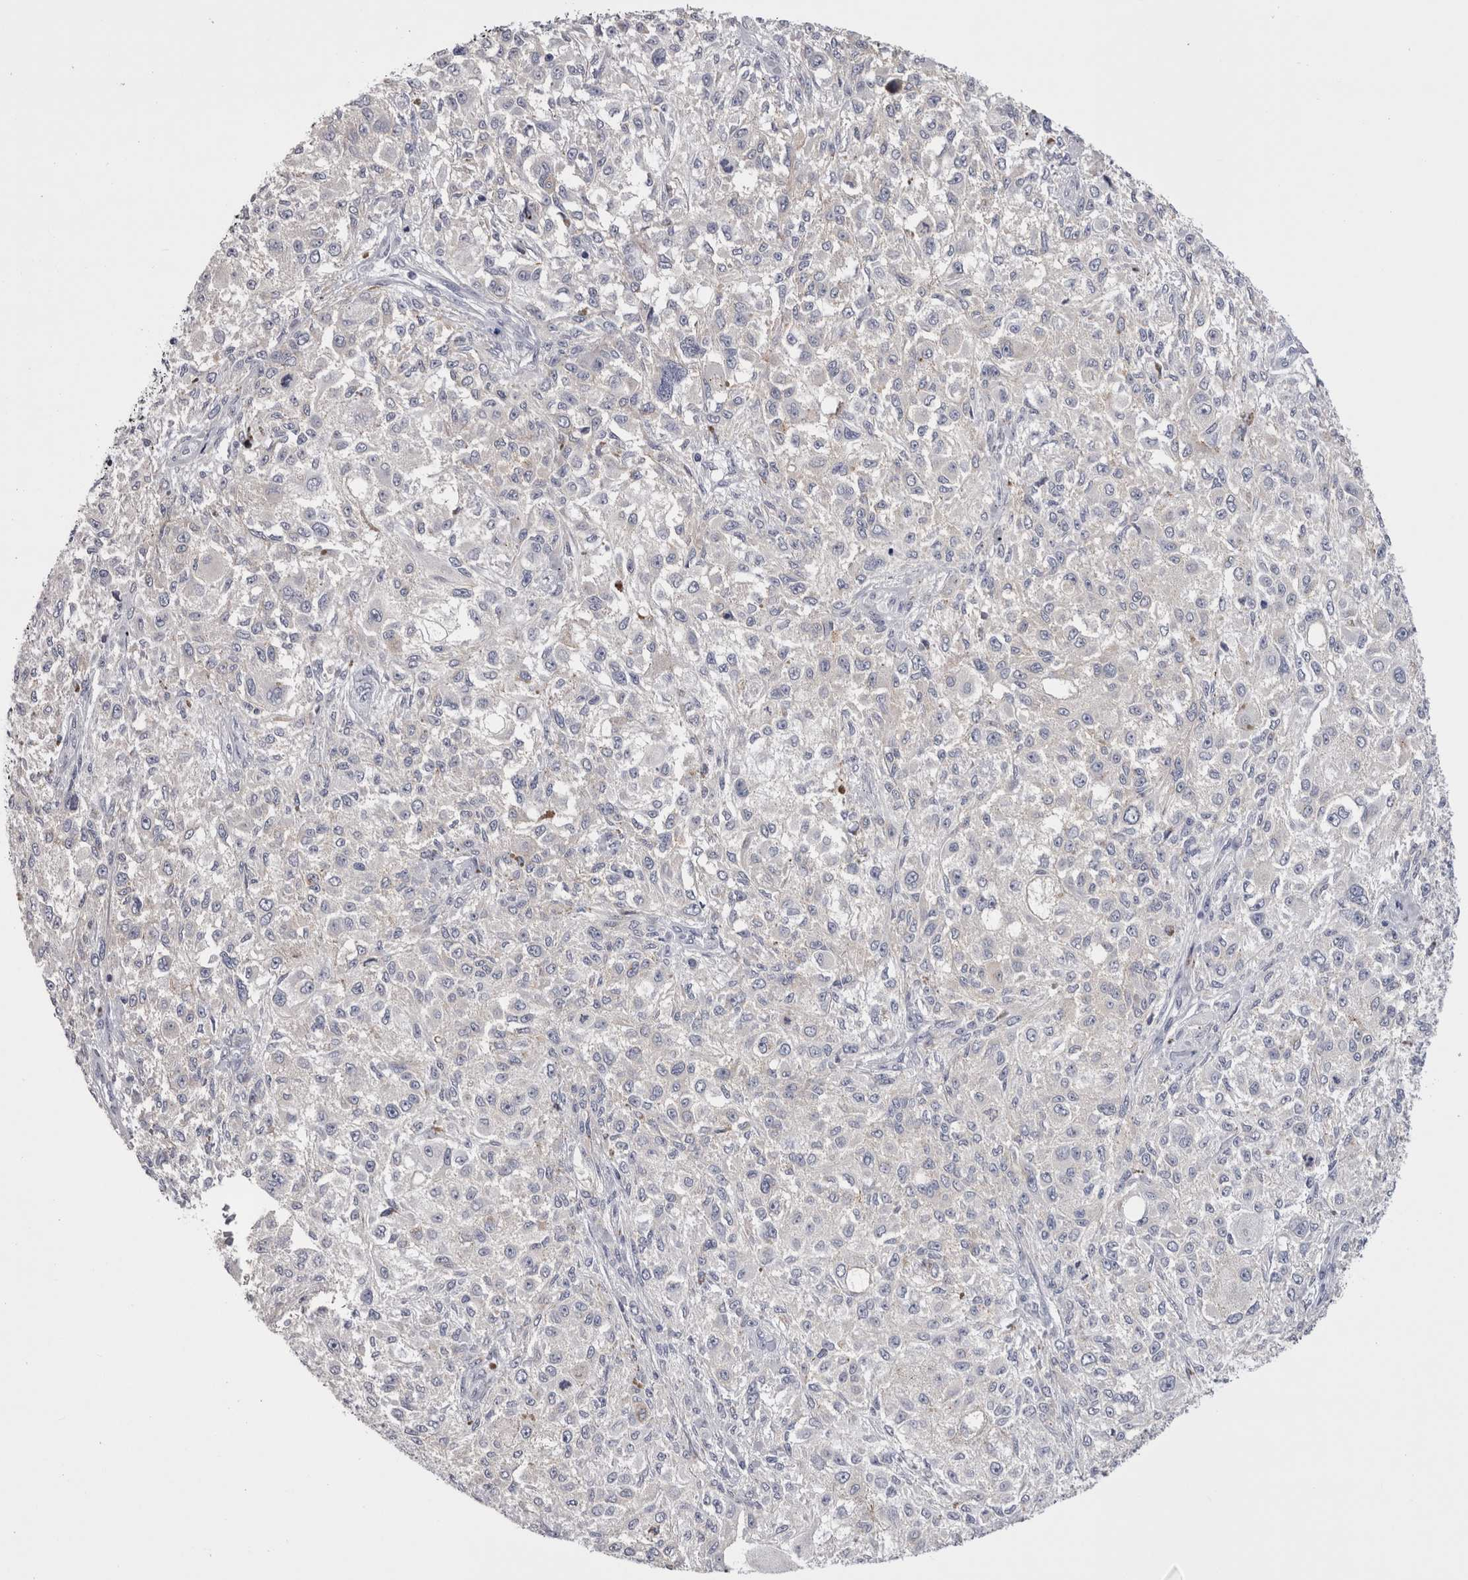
{"staining": {"intensity": "negative", "quantity": "none", "location": "none"}, "tissue": "melanoma", "cell_type": "Tumor cells", "image_type": "cancer", "snomed": [{"axis": "morphology", "description": "Necrosis, NOS"}, {"axis": "morphology", "description": "Malignant melanoma, NOS"}, {"axis": "topography", "description": "Skin"}], "caption": "Malignant melanoma was stained to show a protein in brown. There is no significant staining in tumor cells.", "gene": "PWP2", "patient": {"sex": "female", "age": 87}}